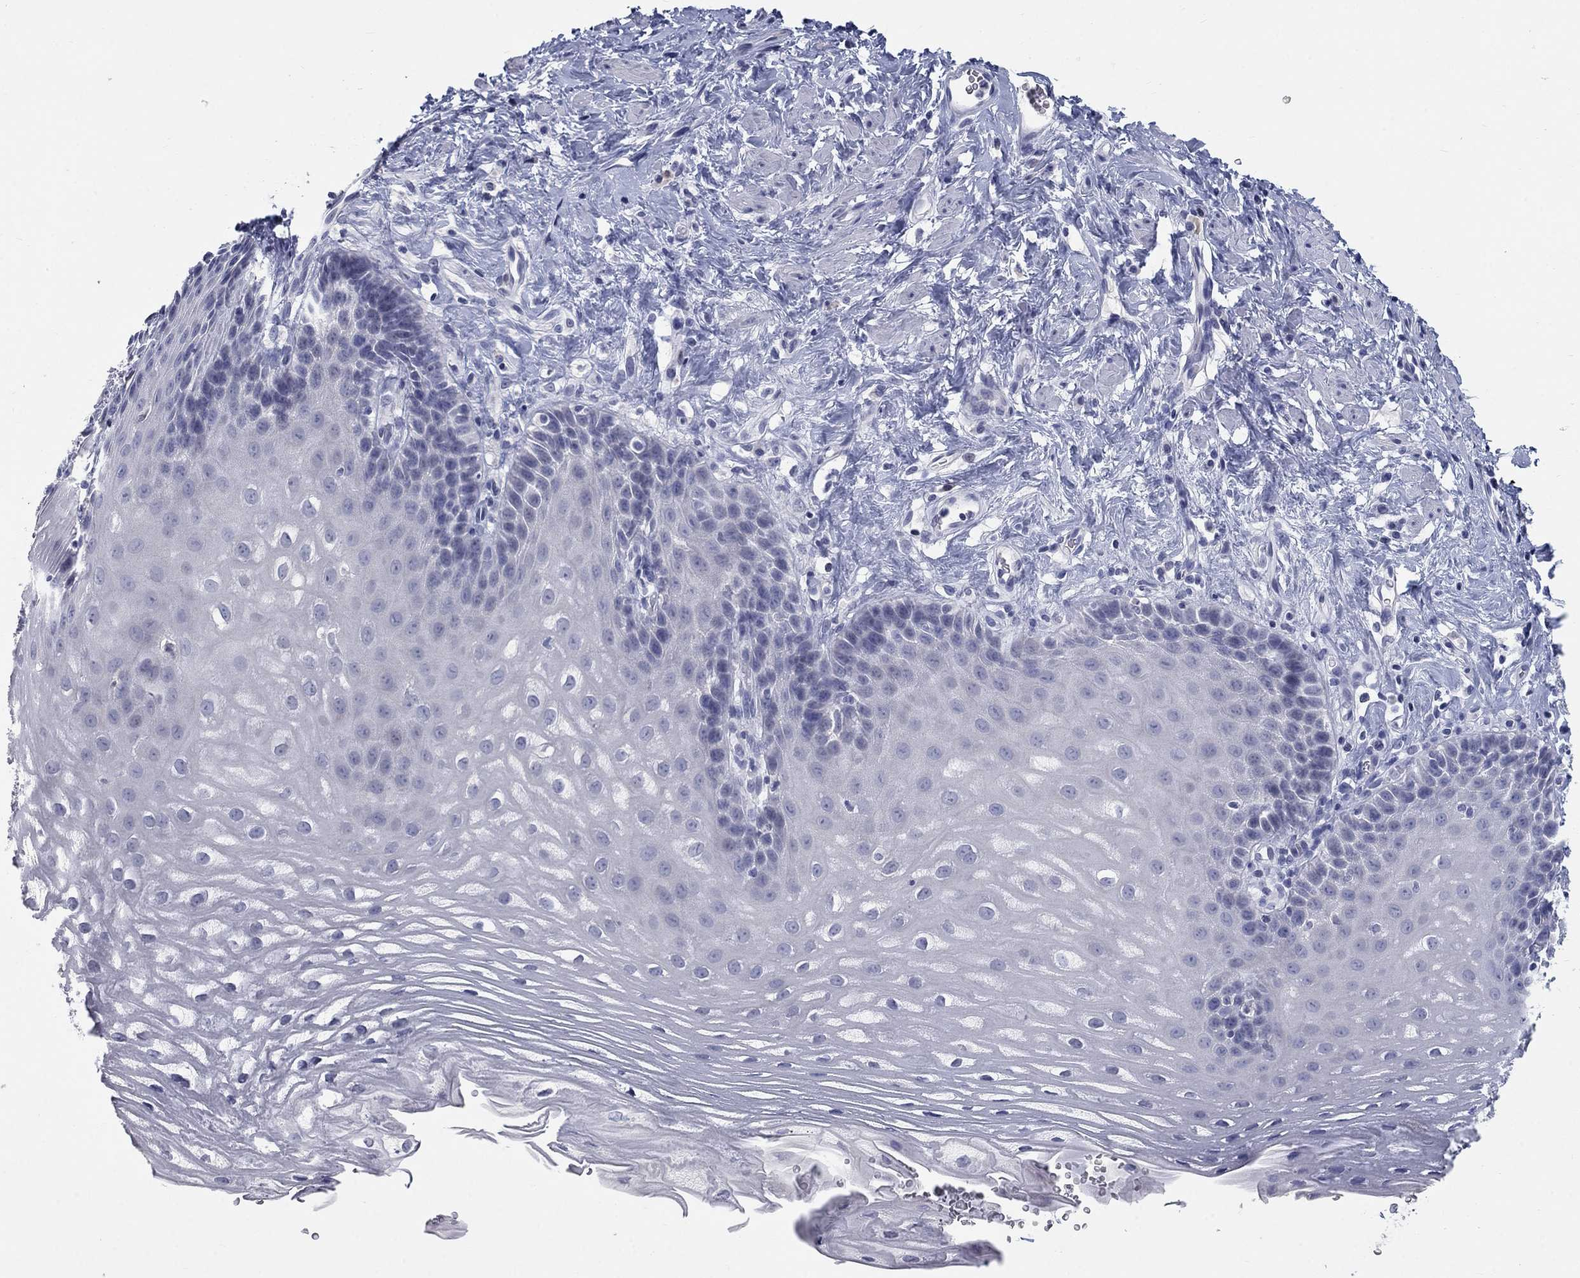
{"staining": {"intensity": "negative", "quantity": "none", "location": "none"}, "tissue": "esophagus", "cell_type": "Squamous epithelial cells", "image_type": "normal", "snomed": [{"axis": "morphology", "description": "Normal tissue, NOS"}, {"axis": "topography", "description": "Esophagus"}], "caption": "Protein analysis of unremarkable esophagus shows no significant expression in squamous epithelial cells. (DAB IHC visualized using brightfield microscopy, high magnification).", "gene": "ELAVL4", "patient": {"sex": "male", "age": 64}}